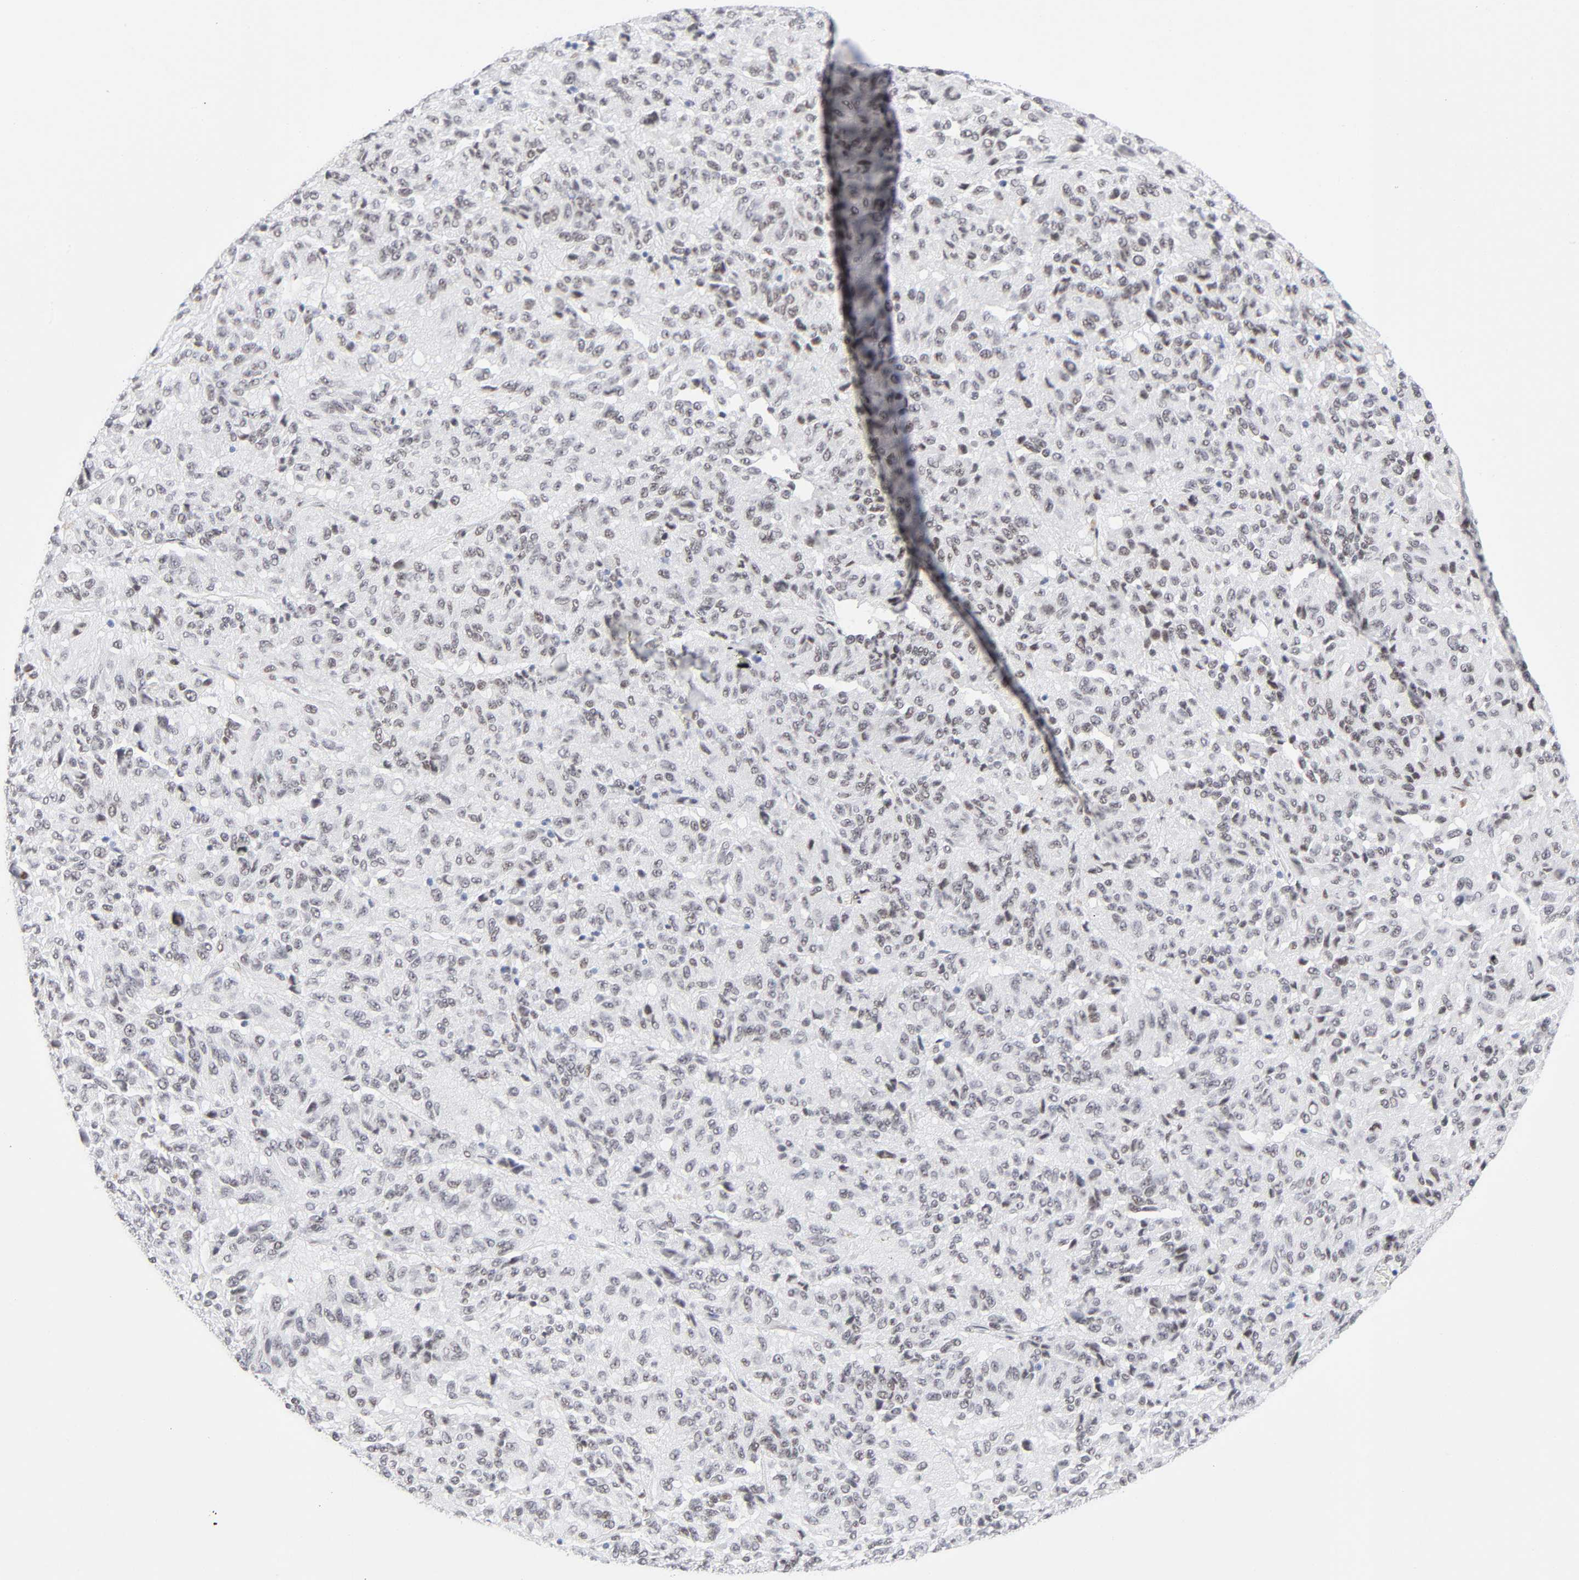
{"staining": {"intensity": "weak", "quantity": ">75%", "location": "nuclear"}, "tissue": "melanoma", "cell_type": "Tumor cells", "image_type": "cancer", "snomed": [{"axis": "morphology", "description": "Malignant melanoma, Metastatic site"}, {"axis": "topography", "description": "Lung"}], "caption": "This is an image of IHC staining of melanoma, which shows weak positivity in the nuclear of tumor cells.", "gene": "NFIC", "patient": {"sex": "male", "age": 64}}